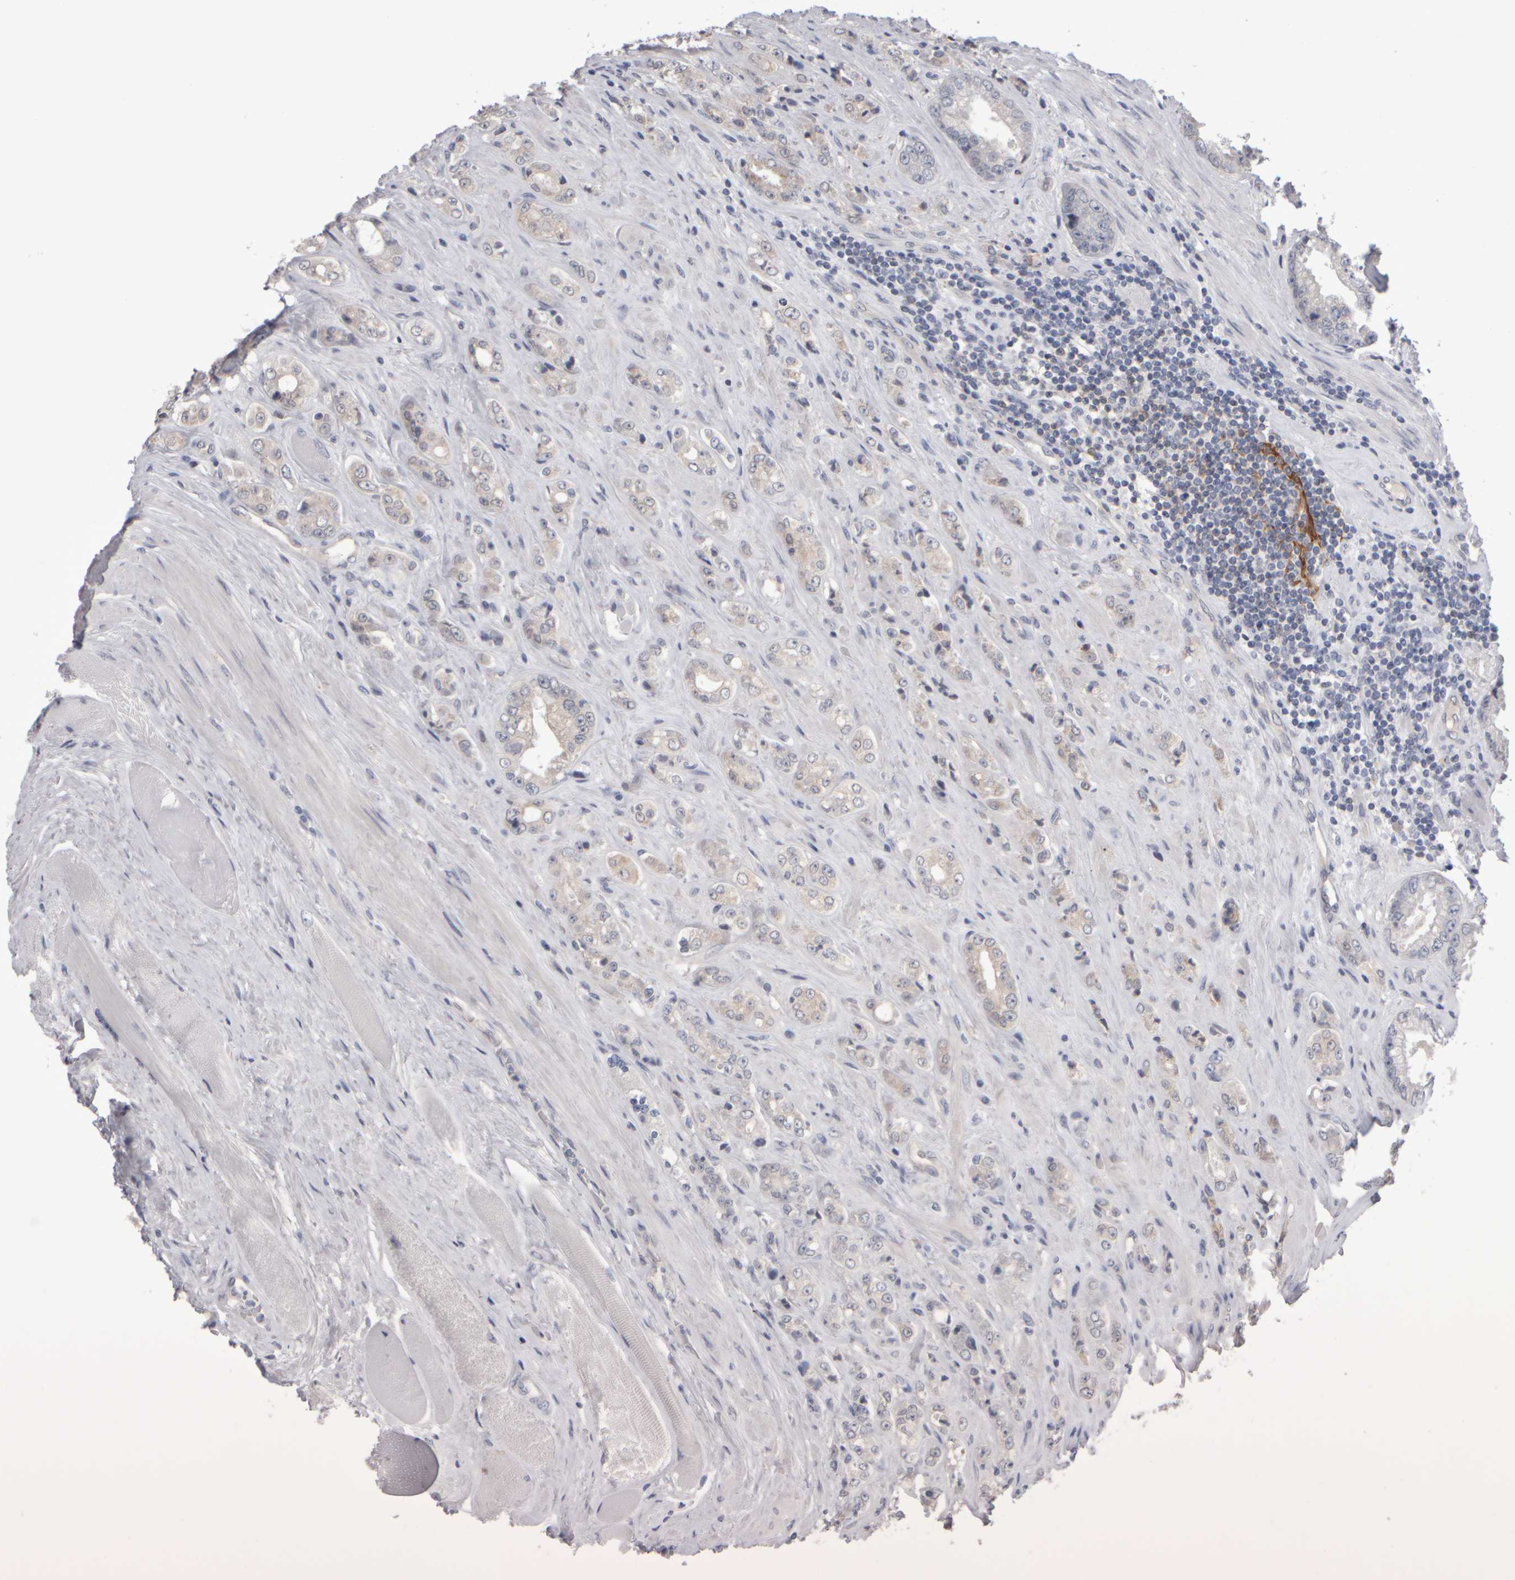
{"staining": {"intensity": "negative", "quantity": "none", "location": "none"}, "tissue": "prostate cancer", "cell_type": "Tumor cells", "image_type": "cancer", "snomed": [{"axis": "morphology", "description": "Adenocarcinoma, High grade"}, {"axis": "topography", "description": "Prostate"}], "caption": "Tumor cells show no significant protein staining in adenocarcinoma (high-grade) (prostate).", "gene": "EPHX2", "patient": {"sex": "male", "age": 61}}